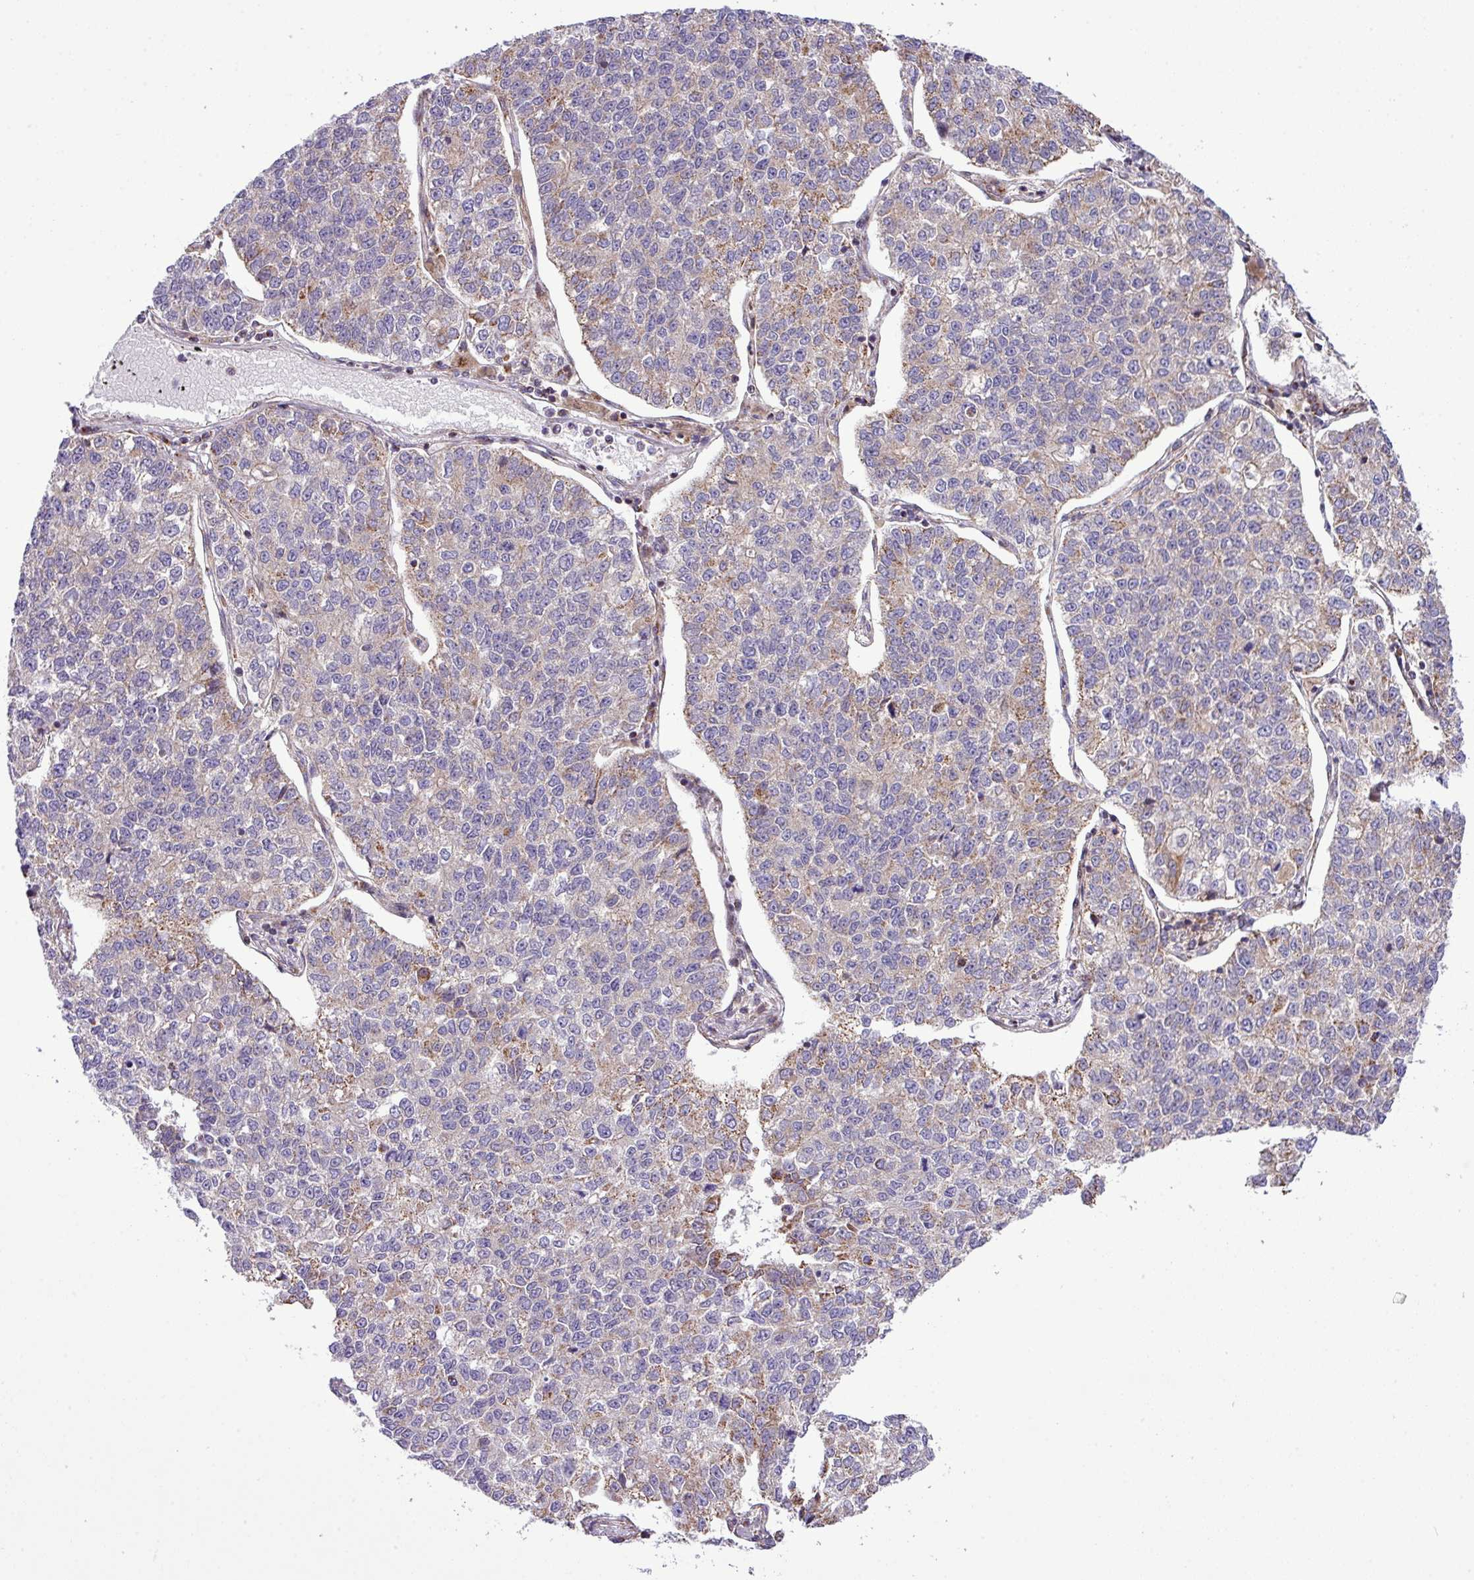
{"staining": {"intensity": "moderate", "quantity": "<25%", "location": "cytoplasmic/membranous"}, "tissue": "lung cancer", "cell_type": "Tumor cells", "image_type": "cancer", "snomed": [{"axis": "morphology", "description": "Adenocarcinoma, NOS"}, {"axis": "topography", "description": "Lung"}], "caption": "An immunohistochemistry (IHC) micrograph of neoplastic tissue is shown. Protein staining in brown shows moderate cytoplasmic/membranous positivity in lung cancer (adenocarcinoma) within tumor cells. The staining was performed using DAB, with brown indicating positive protein expression. Nuclei are stained blue with hematoxylin.", "gene": "B3GNT9", "patient": {"sex": "male", "age": 49}}